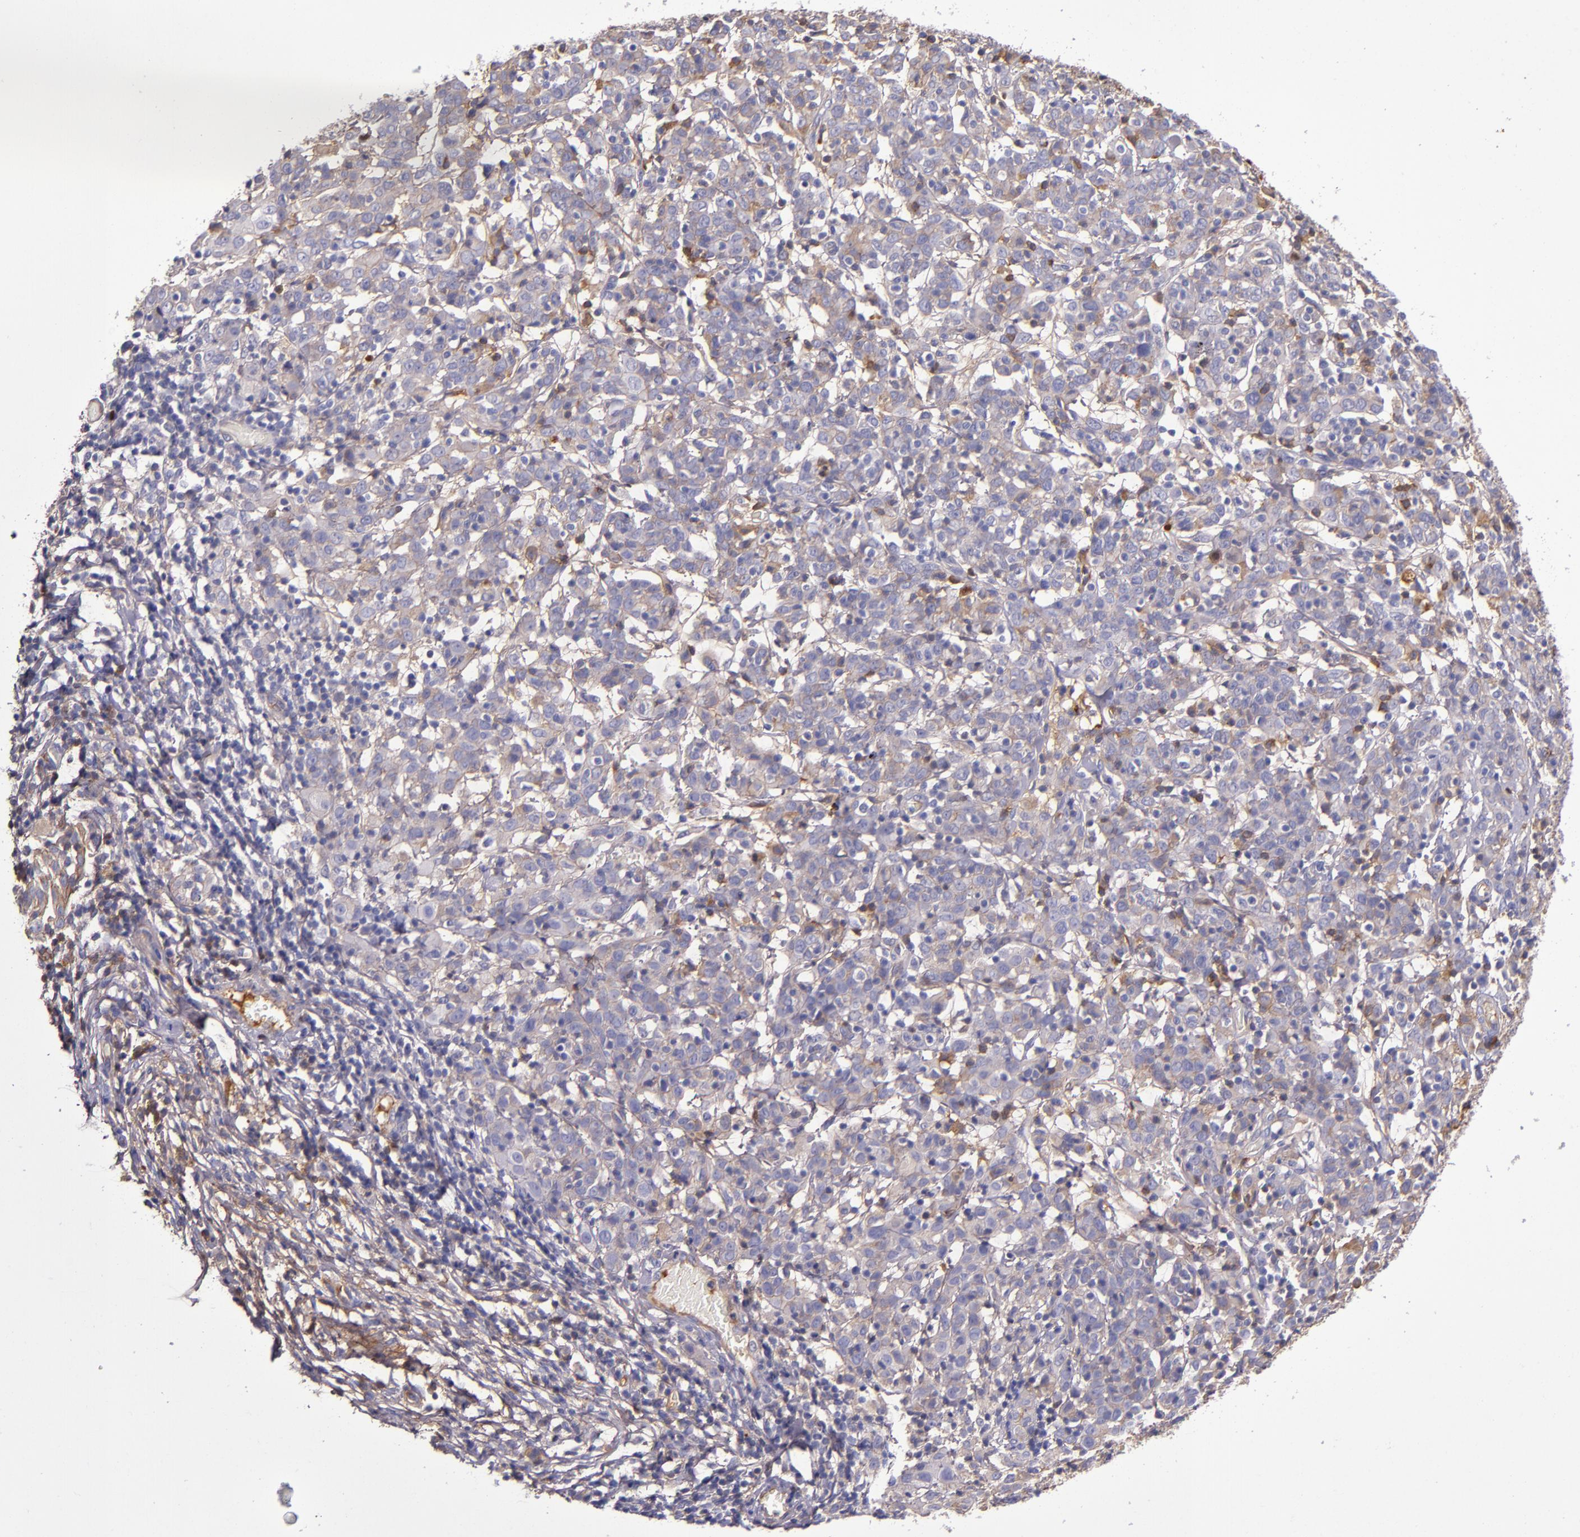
{"staining": {"intensity": "weak", "quantity": "<25%", "location": "cytoplasmic/membranous"}, "tissue": "cervical cancer", "cell_type": "Tumor cells", "image_type": "cancer", "snomed": [{"axis": "morphology", "description": "Normal tissue, NOS"}, {"axis": "morphology", "description": "Squamous cell carcinoma, NOS"}, {"axis": "topography", "description": "Cervix"}], "caption": "Image shows no protein expression in tumor cells of cervical squamous cell carcinoma tissue. The staining is performed using DAB brown chromogen with nuclei counter-stained in using hematoxylin.", "gene": "CLEC3B", "patient": {"sex": "female", "age": 67}}